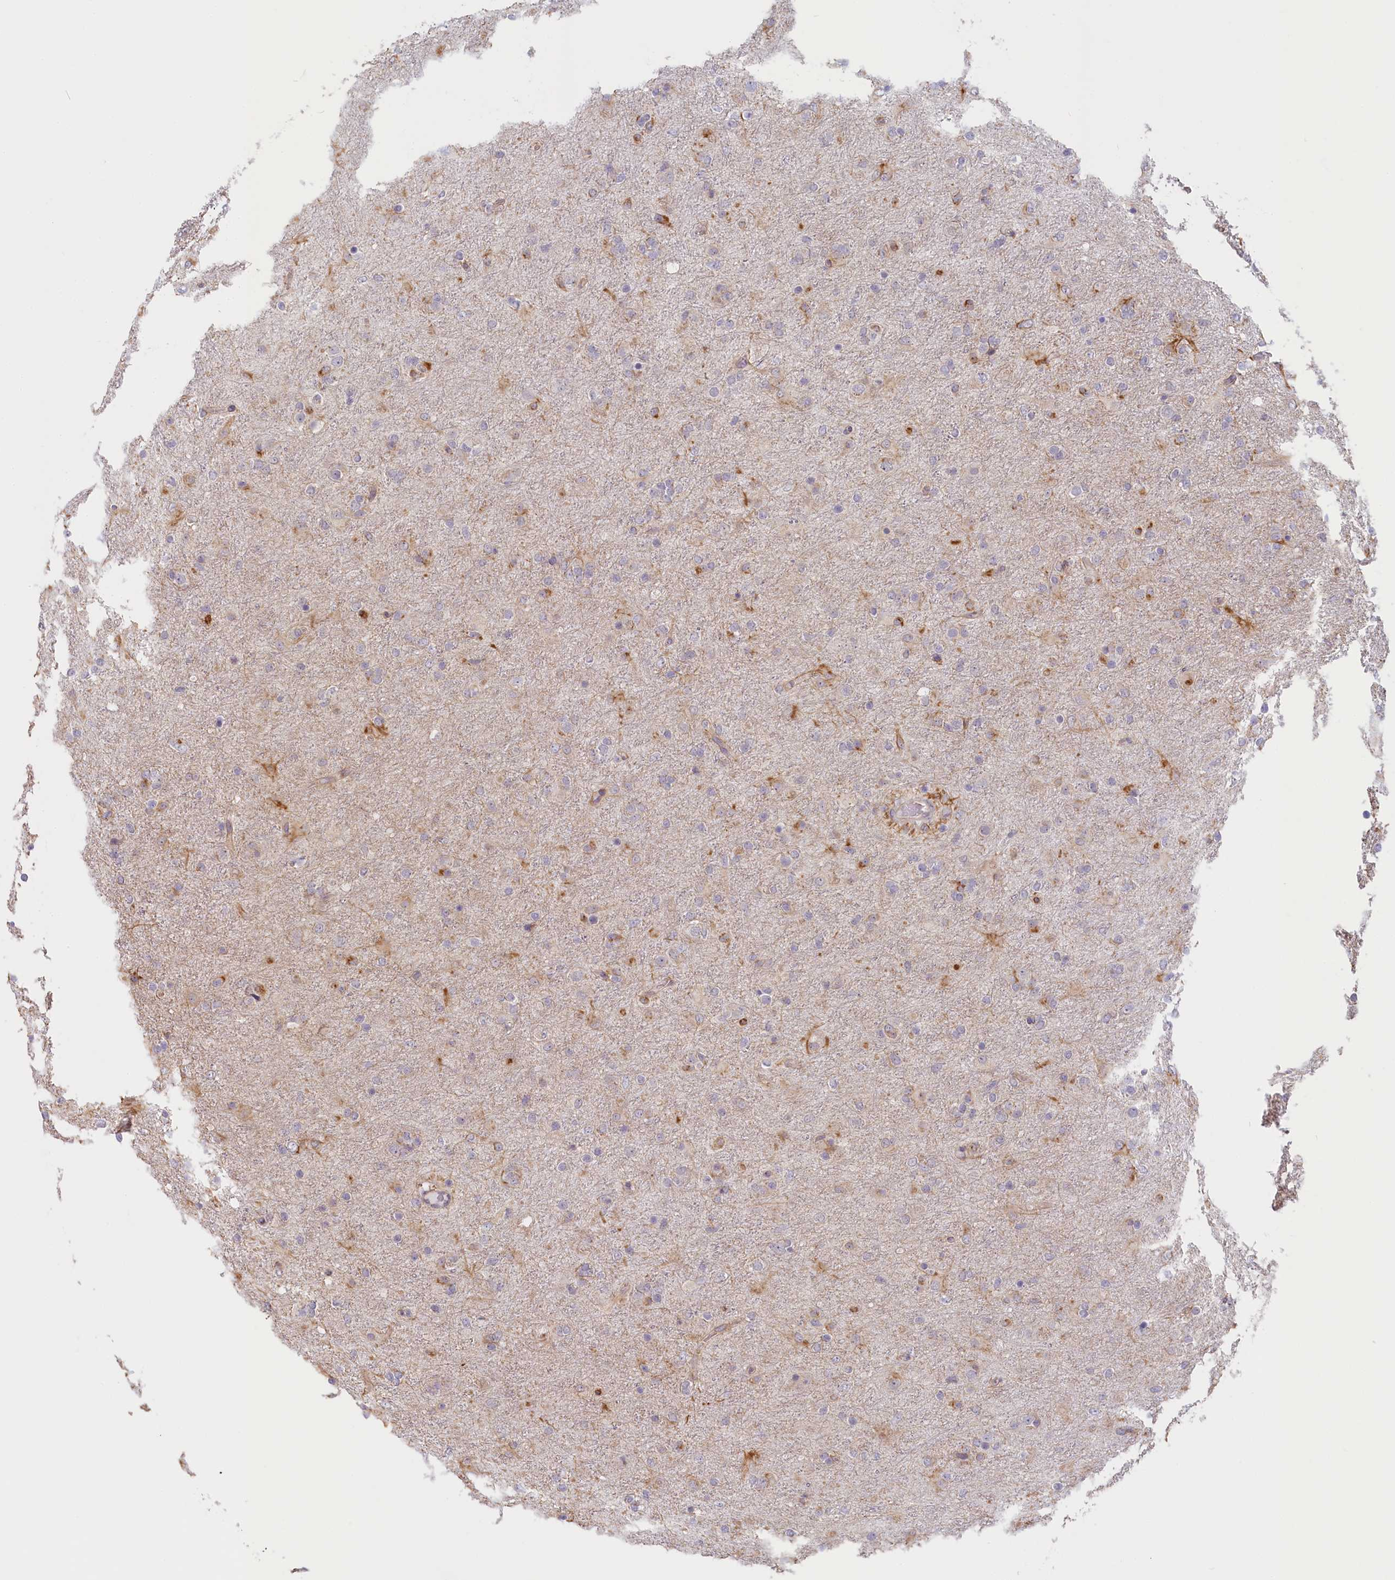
{"staining": {"intensity": "moderate", "quantity": "<25%", "location": "cytoplasmic/membranous"}, "tissue": "glioma", "cell_type": "Tumor cells", "image_type": "cancer", "snomed": [{"axis": "morphology", "description": "Glioma, malignant, Low grade"}, {"axis": "topography", "description": "Brain"}], "caption": "Glioma stained with a brown dye displays moderate cytoplasmic/membranous positive staining in about <25% of tumor cells.", "gene": "C19orf44", "patient": {"sex": "male", "age": 65}}